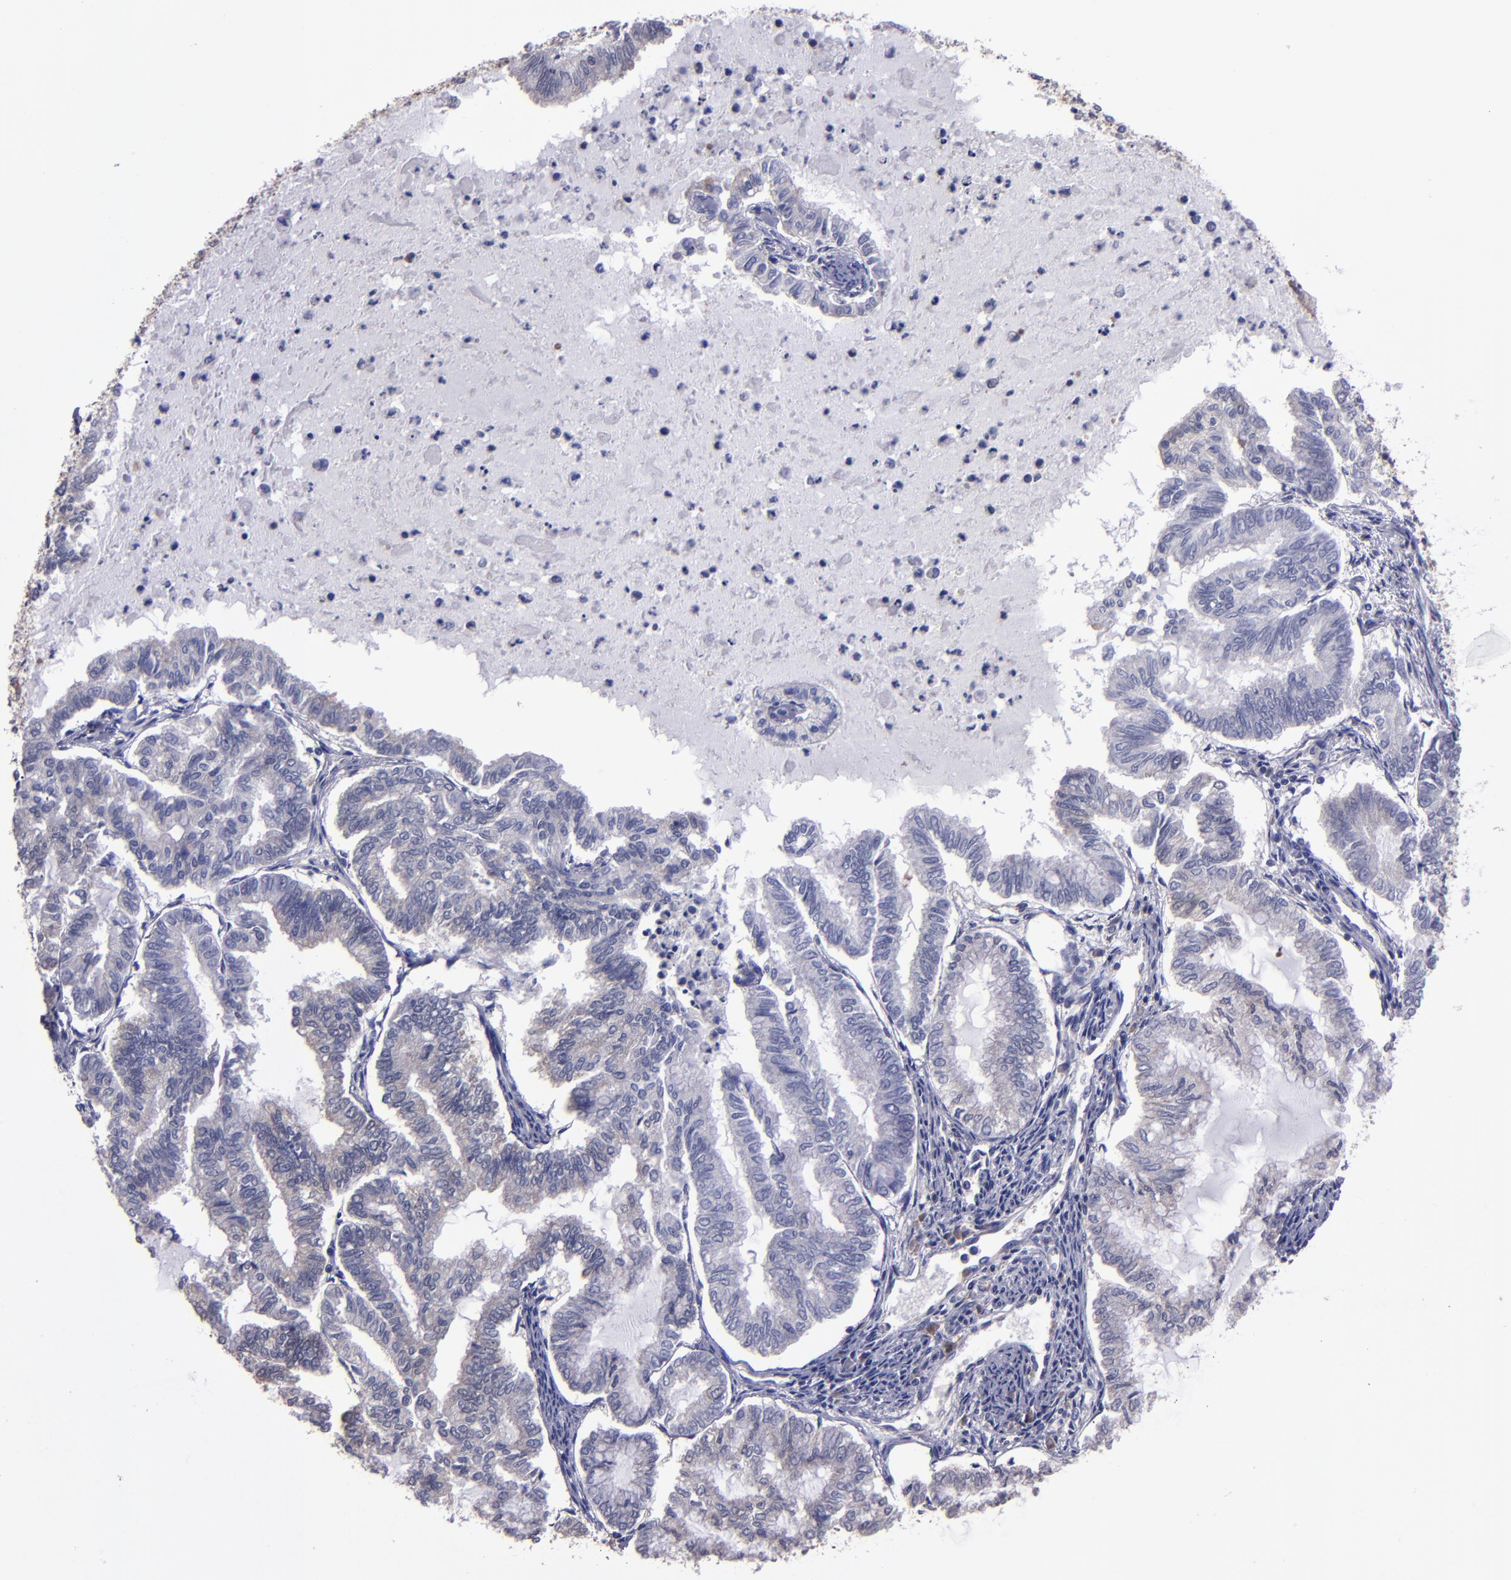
{"staining": {"intensity": "weak", "quantity": "<25%", "location": "cytoplasmic/membranous"}, "tissue": "endometrial cancer", "cell_type": "Tumor cells", "image_type": "cancer", "snomed": [{"axis": "morphology", "description": "Adenocarcinoma, NOS"}, {"axis": "topography", "description": "Endometrium"}], "caption": "Immunohistochemistry (IHC) photomicrograph of human adenocarcinoma (endometrial) stained for a protein (brown), which shows no expression in tumor cells. Brightfield microscopy of immunohistochemistry stained with DAB (brown) and hematoxylin (blue), captured at high magnification.", "gene": "CARS1", "patient": {"sex": "female", "age": 79}}